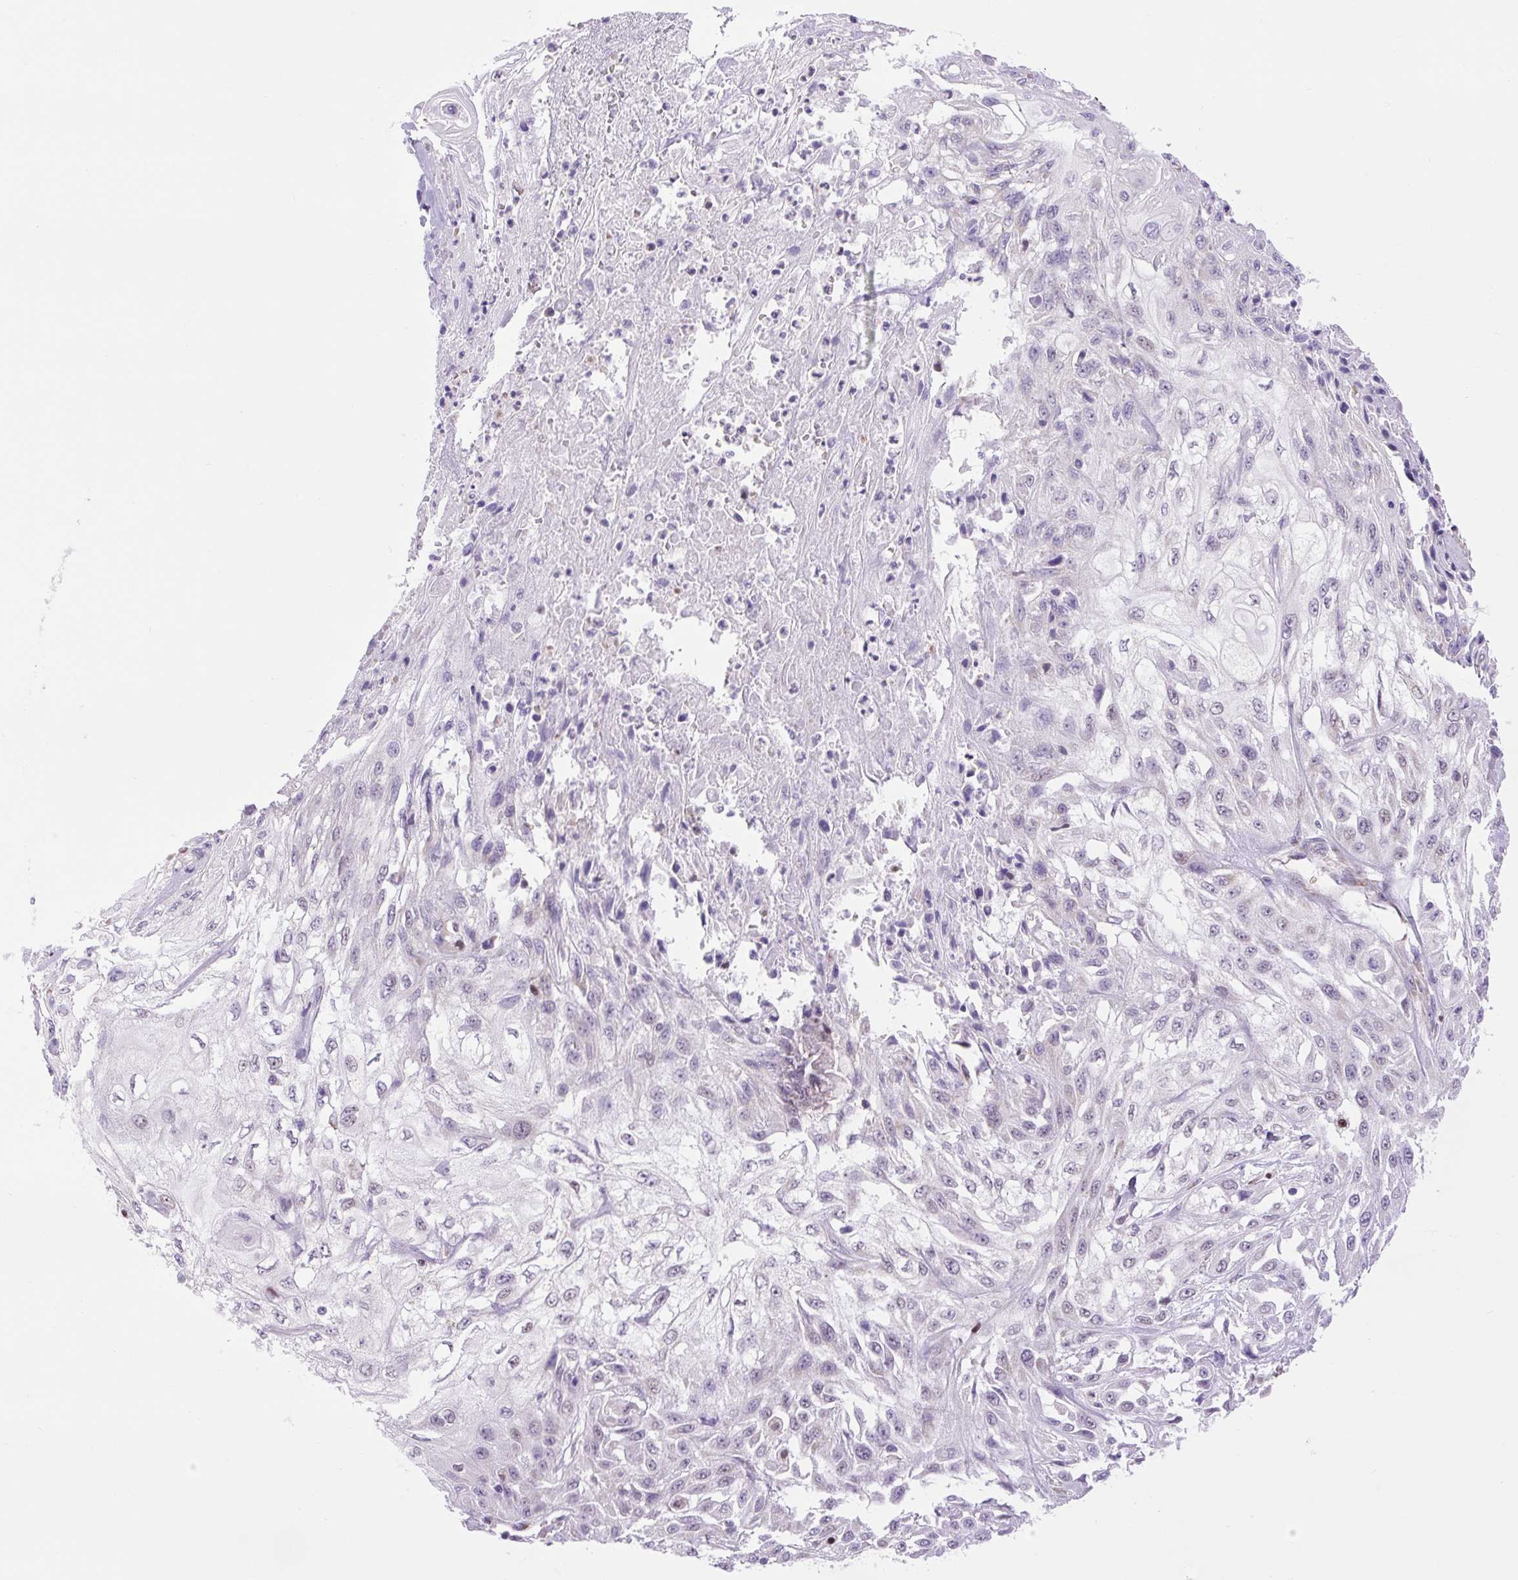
{"staining": {"intensity": "negative", "quantity": "none", "location": "none"}, "tissue": "skin cancer", "cell_type": "Tumor cells", "image_type": "cancer", "snomed": [{"axis": "morphology", "description": "Squamous cell carcinoma, NOS"}, {"axis": "morphology", "description": "Squamous cell carcinoma, metastatic, NOS"}, {"axis": "topography", "description": "Skin"}, {"axis": "topography", "description": "Lymph node"}], "caption": "An immunohistochemistry image of skin cancer (metastatic squamous cell carcinoma) is shown. There is no staining in tumor cells of skin cancer (metastatic squamous cell carcinoma). (Stains: DAB immunohistochemistry (IHC) with hematoxylin counter stain, Microscopy: brightfield microscopy at high magnification).", "gene": "SCO2", "patient": {"sex": "male", "age": 75}}